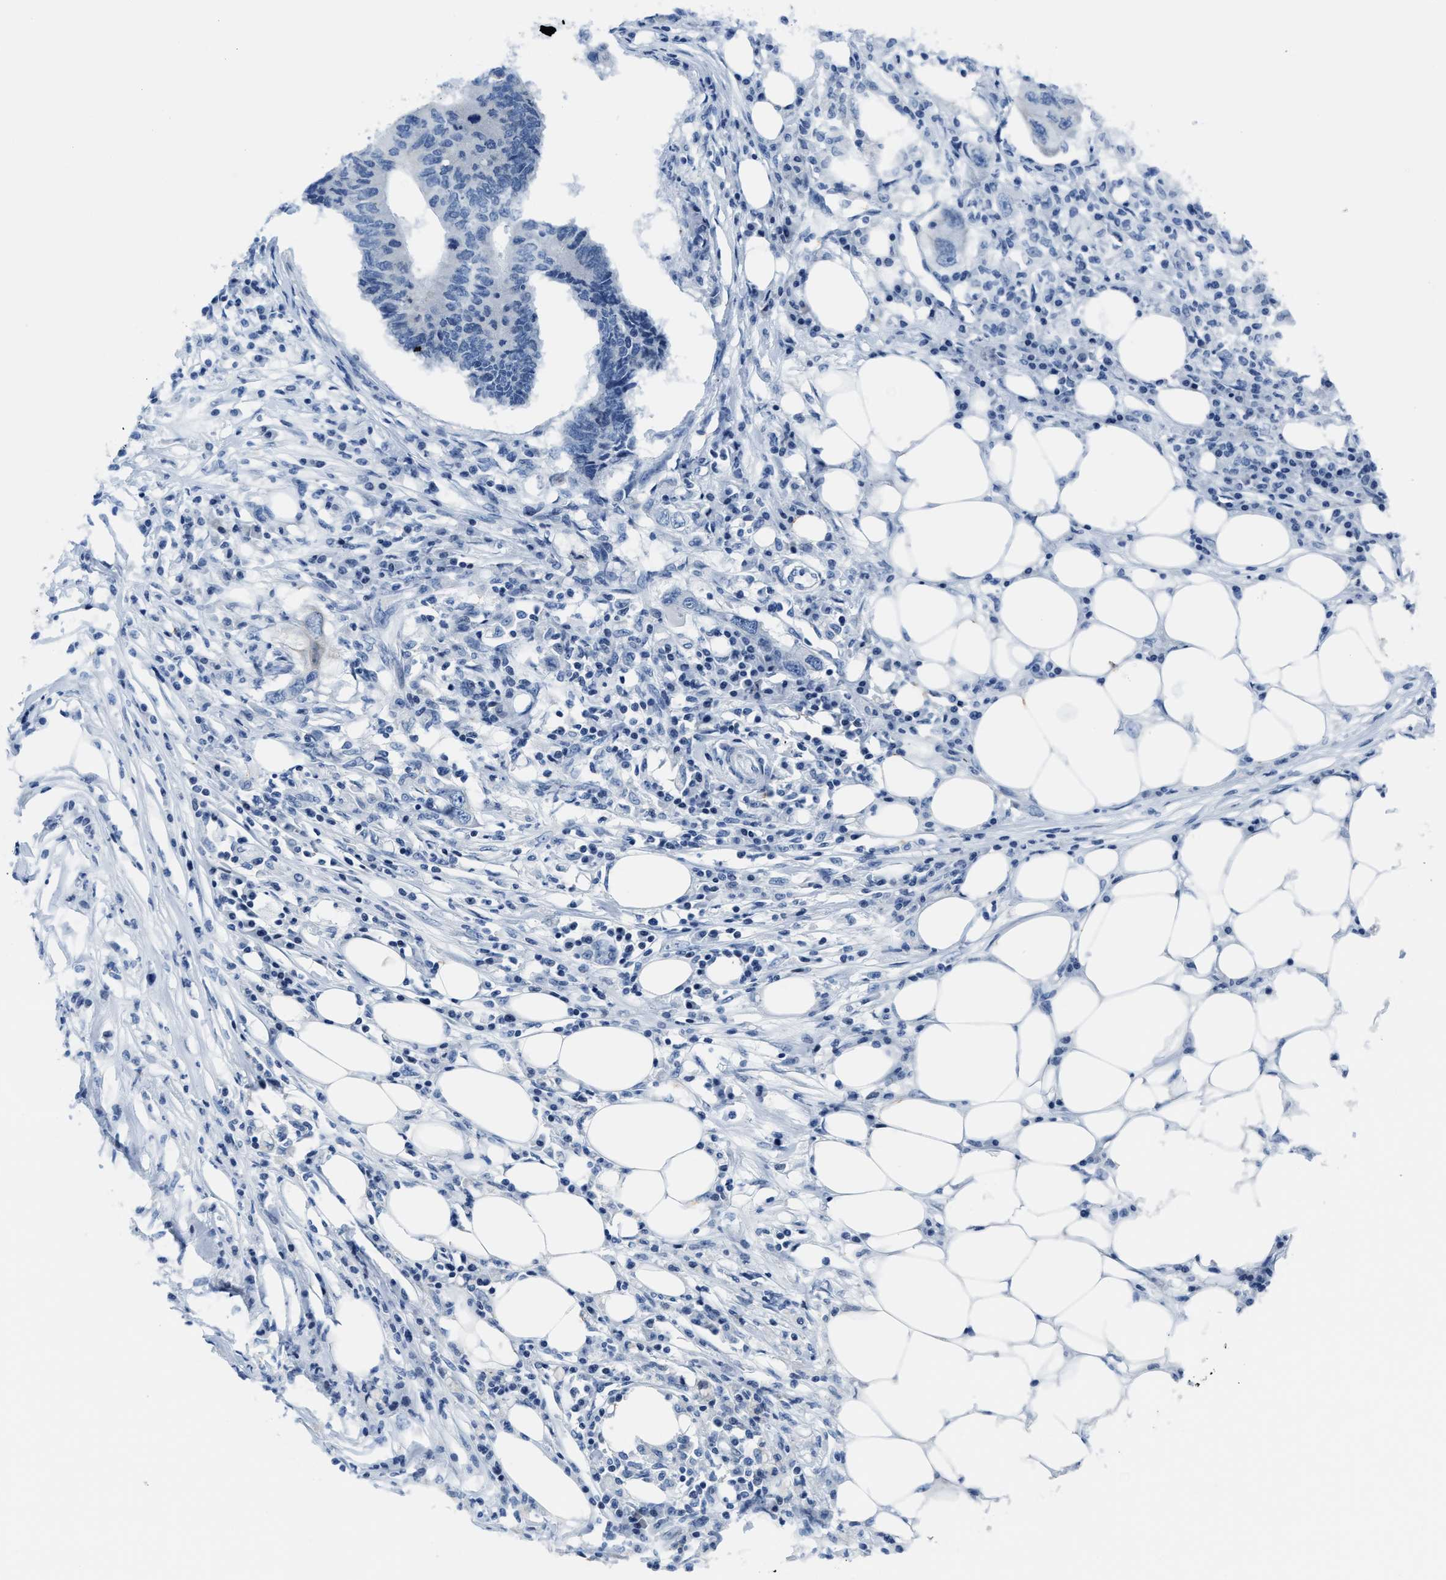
{"staining": {"intensity": "negative", "quantity": "none", "location": "none"}, "tissue": "colorectal cancer", "cell_type": "Tumor cells", "image_type": "cancer", "snomed": [{"axis": "morphology", "description": "Adenocarcinoma, NOS"}, {"axis": "topography", "description": "Colon"}], "caption": "Immunohistochemistry (IHC) image of neoplastic tissue: colorectal cancer stained with DAB (3,3'-diaminobenzidine) exhibits no significant protein positivity in tumor cells.", "gene": "ASZ1", "patient": {"sex": "male", "age": 71}}